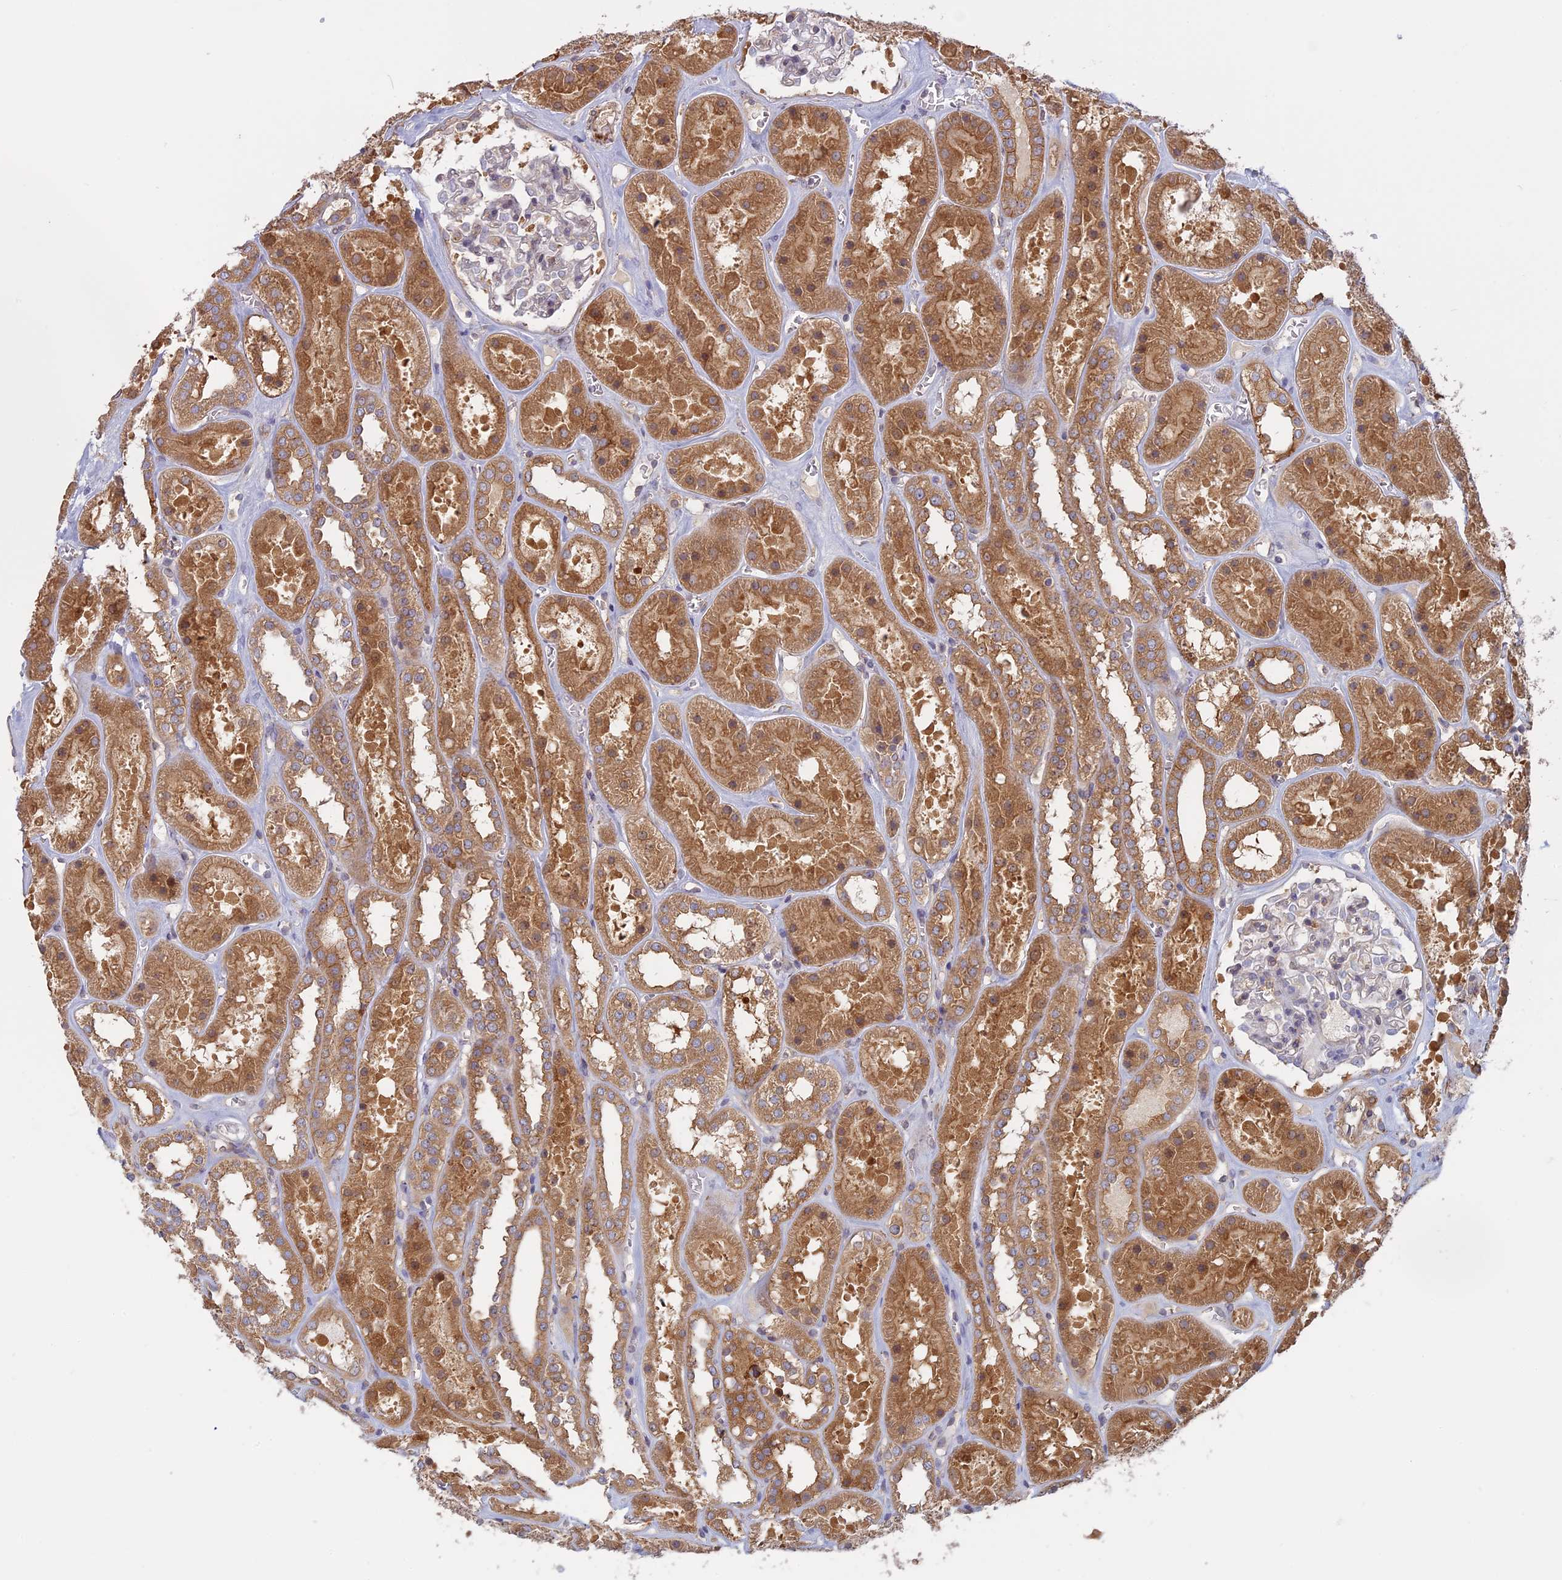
{"staining": {"intensity": "weak", "quantity": "<25%", "location": "cytoplasmic/membranous"}, "tissue": "kidney", "cell_type": "Cells in glomeruli", "image_type": "normal", "snomed": [{"axis": "morphology", "description": "Normal tissue, NOS"}, {"axis": "topography", "description": "Kidney"}], "caption": "Human kidney stained for a protein using IHC displays no staining in cells in glomeruli.", "gene": "TMEM208", "patient": {"sex": "female", "age": 41}}